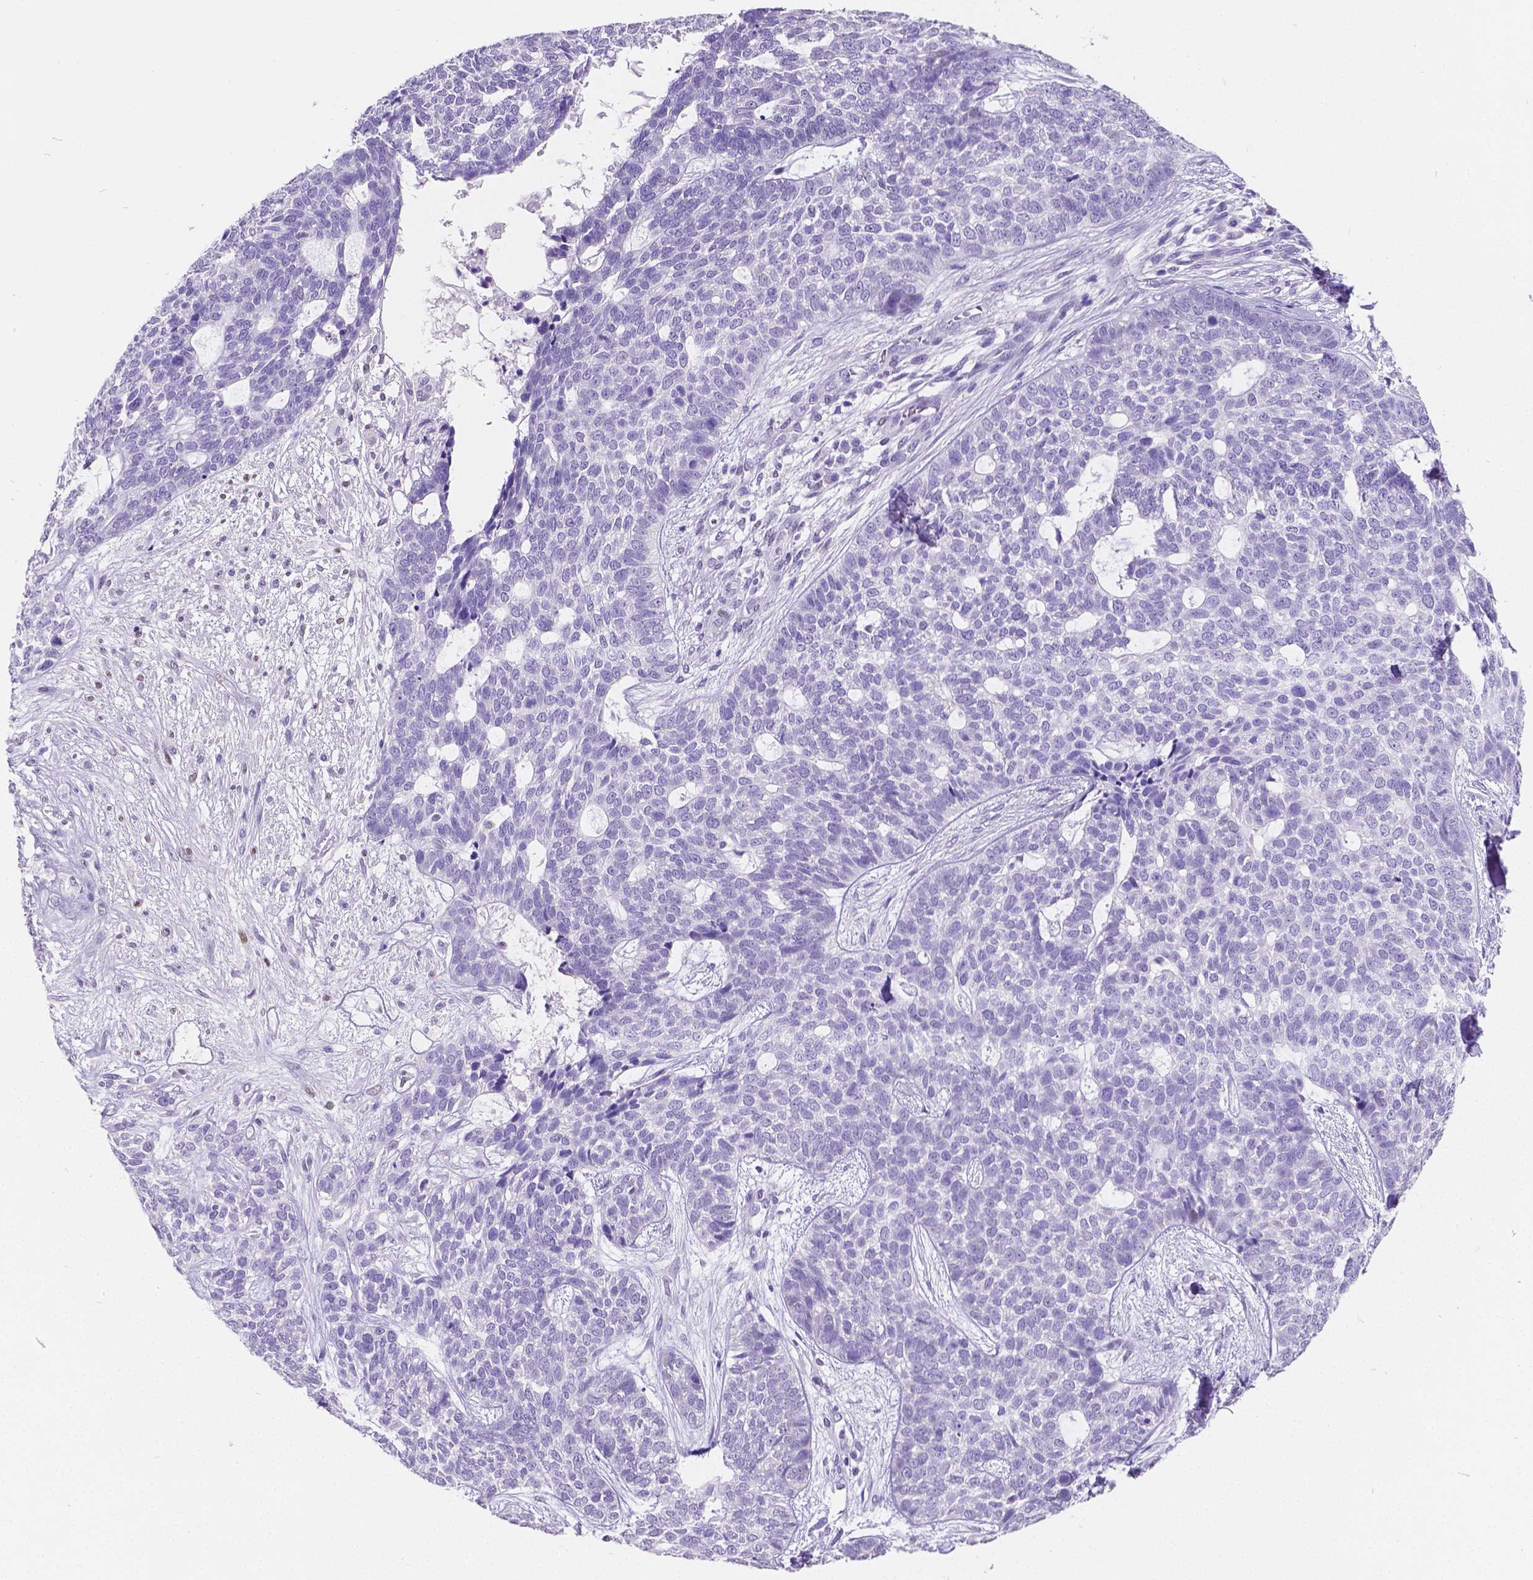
{"staining": {"intensity": "negative", "quantity": "none", "location": "none"}, "tissue": "skin cancer", "cell_type": "Tumor cells", "image_type": "cancer", "snomed": [{"axis": "morphology", "description": "Basal cell carcinoma"}, {"axis": "topography", "description": "Skin"}], "caption": "DAB immunohistochemical staining of human skin cancer (basal cell carcinoma) exhibits no significant expression in tumor cells.", "gene": "SATB2", "patient": {"sex": "female", "age": 69}}